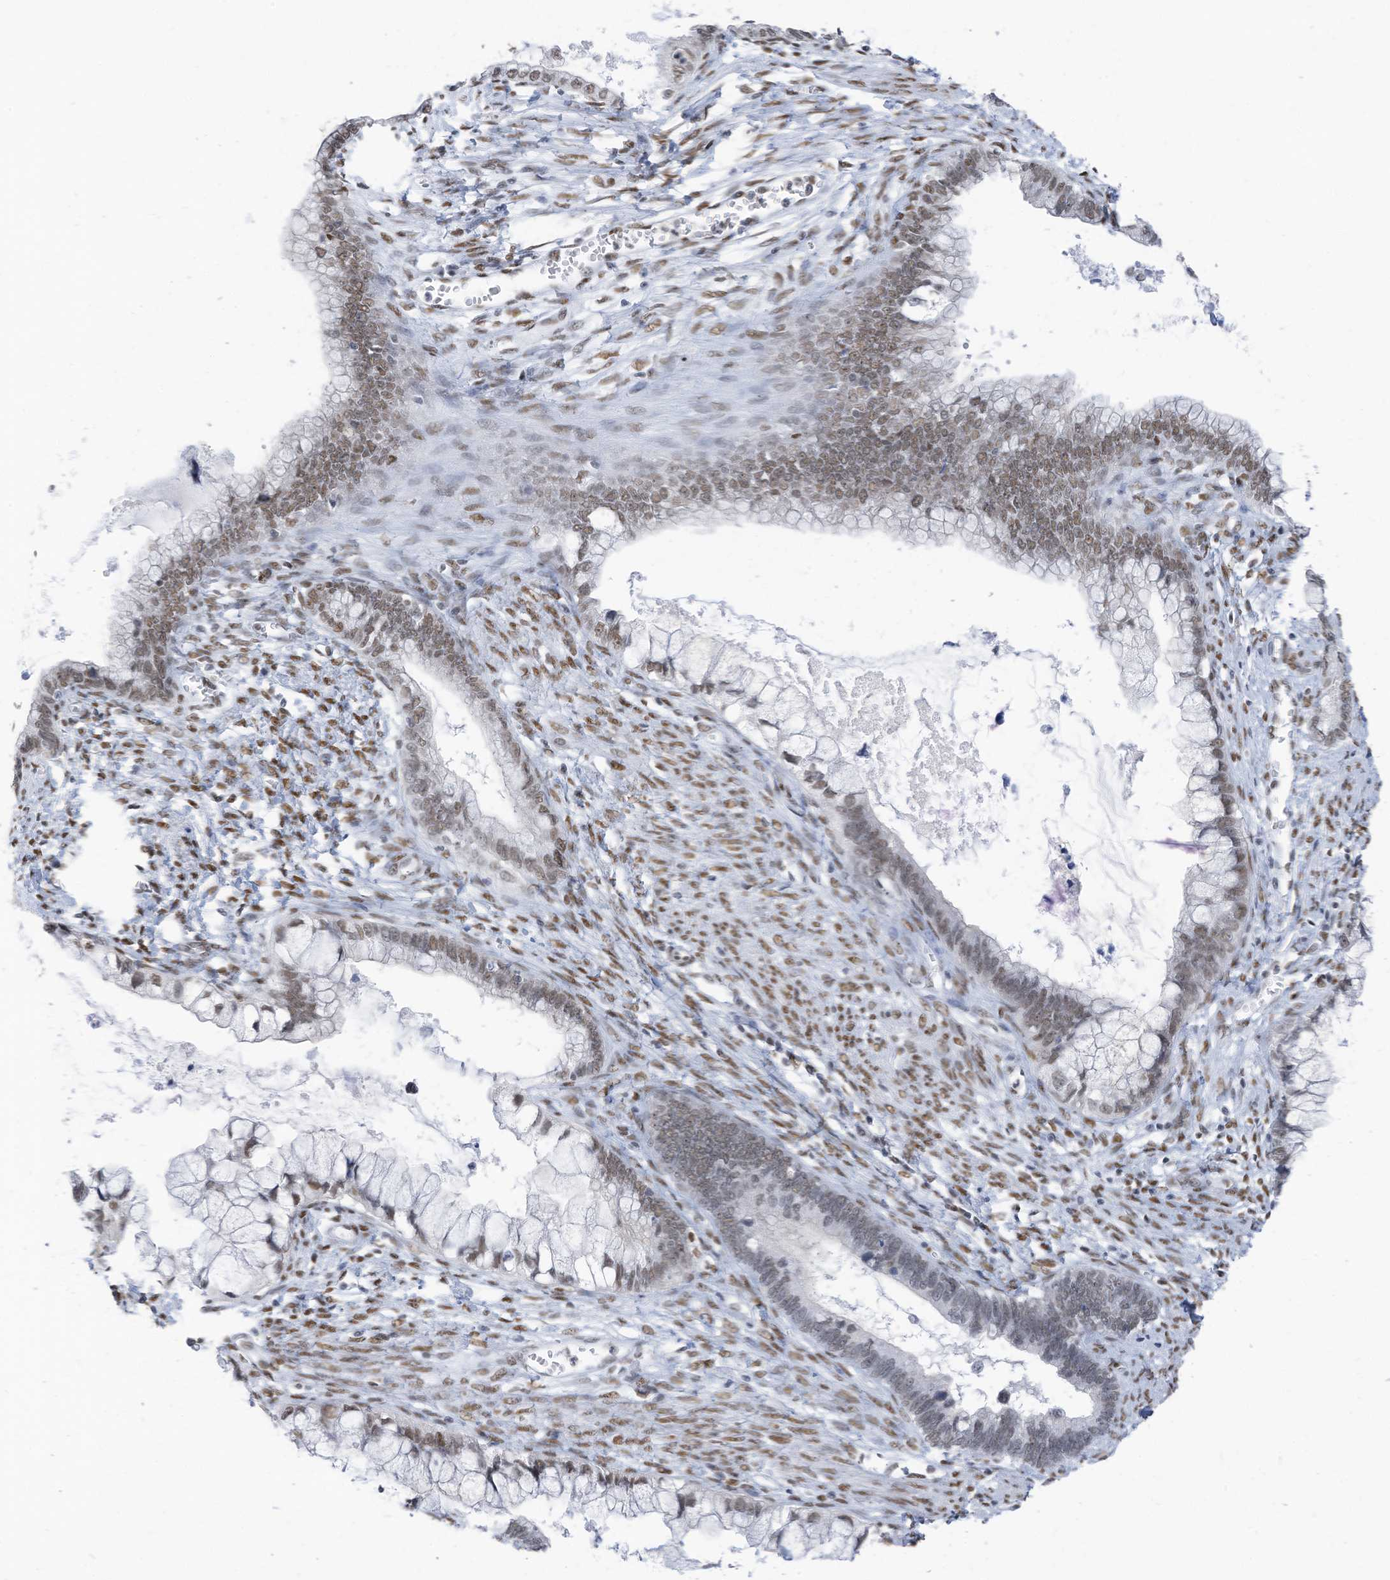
{"staining": {"intensity": "weak", "quantity": "25%-75%", "location": "nuclear"}, "tissue": "cervical cancer", "cell_type": "Tumor cells", "image_type": "cancer", "snomed": [{"axis": "morphology", "description": "Adenocarcinoma, NOS"}, {"axis": "topography", "description": "Cervix"}], "caption": "Cervical cancer stained with DAB immunohistochemistry (IHC) displays low levels of weak nuclear expression in approximately 25%-75% of tumor cells.", "gene": "KHSRP", "patient": {"sex": "female", "age": 44}}